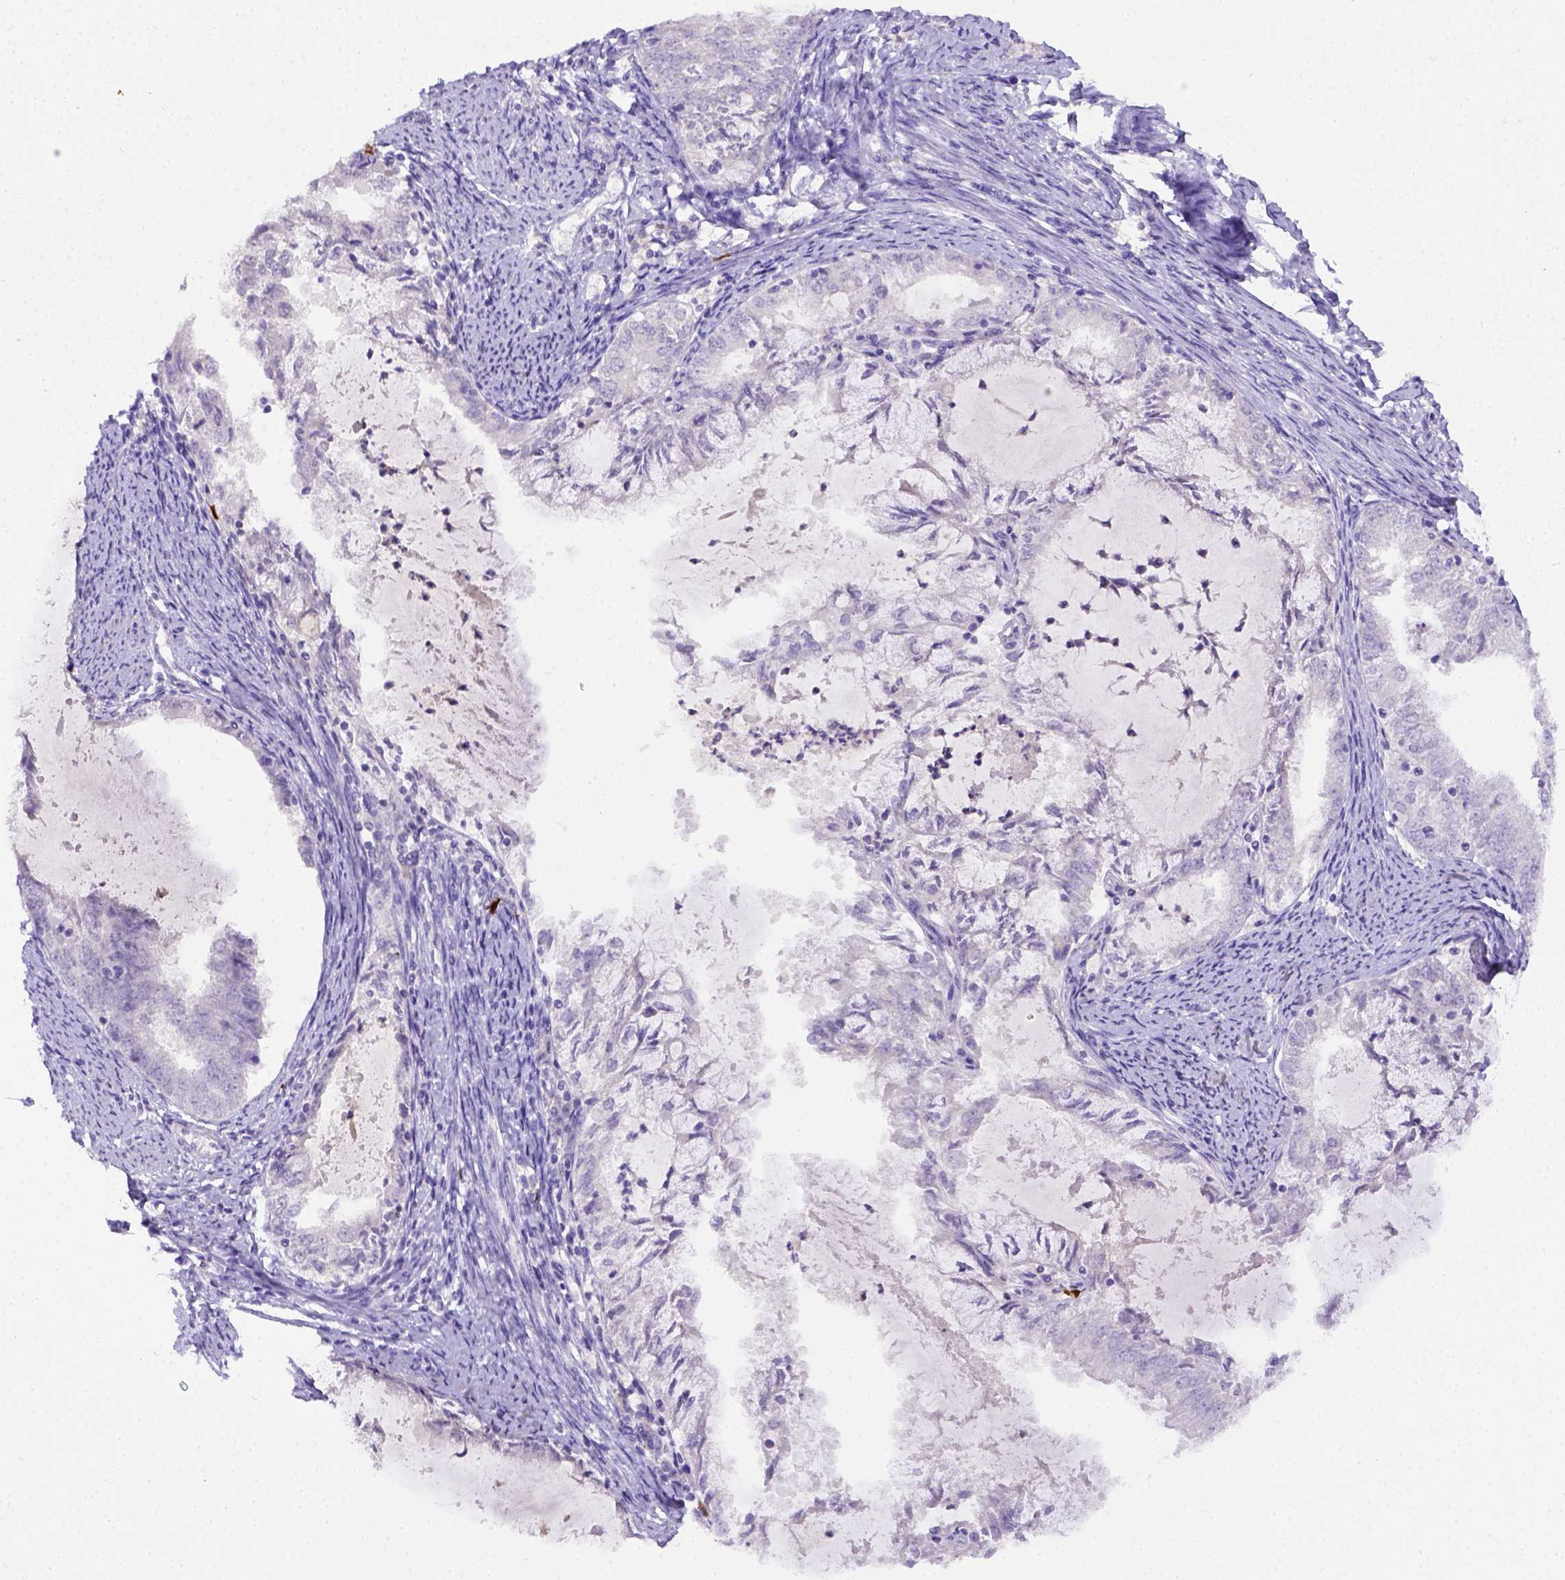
{"staining": {"intensity": "negative", "quantity": "none", "location": "none"}, "tissue": "endometrial cancer", "cell_type": "Tumor cells", "image_type": "cancer", "snomed": [{"axis": "morphology", "description": "Adenocarcinoma, NOS"}, {"axis": "topography", "description": "Endometrium"}], "caption": "An image of human adenocarcinoma (endometrial) is negative for staining in tumor cells.", "gene": "B3GAT1", "patient": {"sex": "female", "age": 57}}